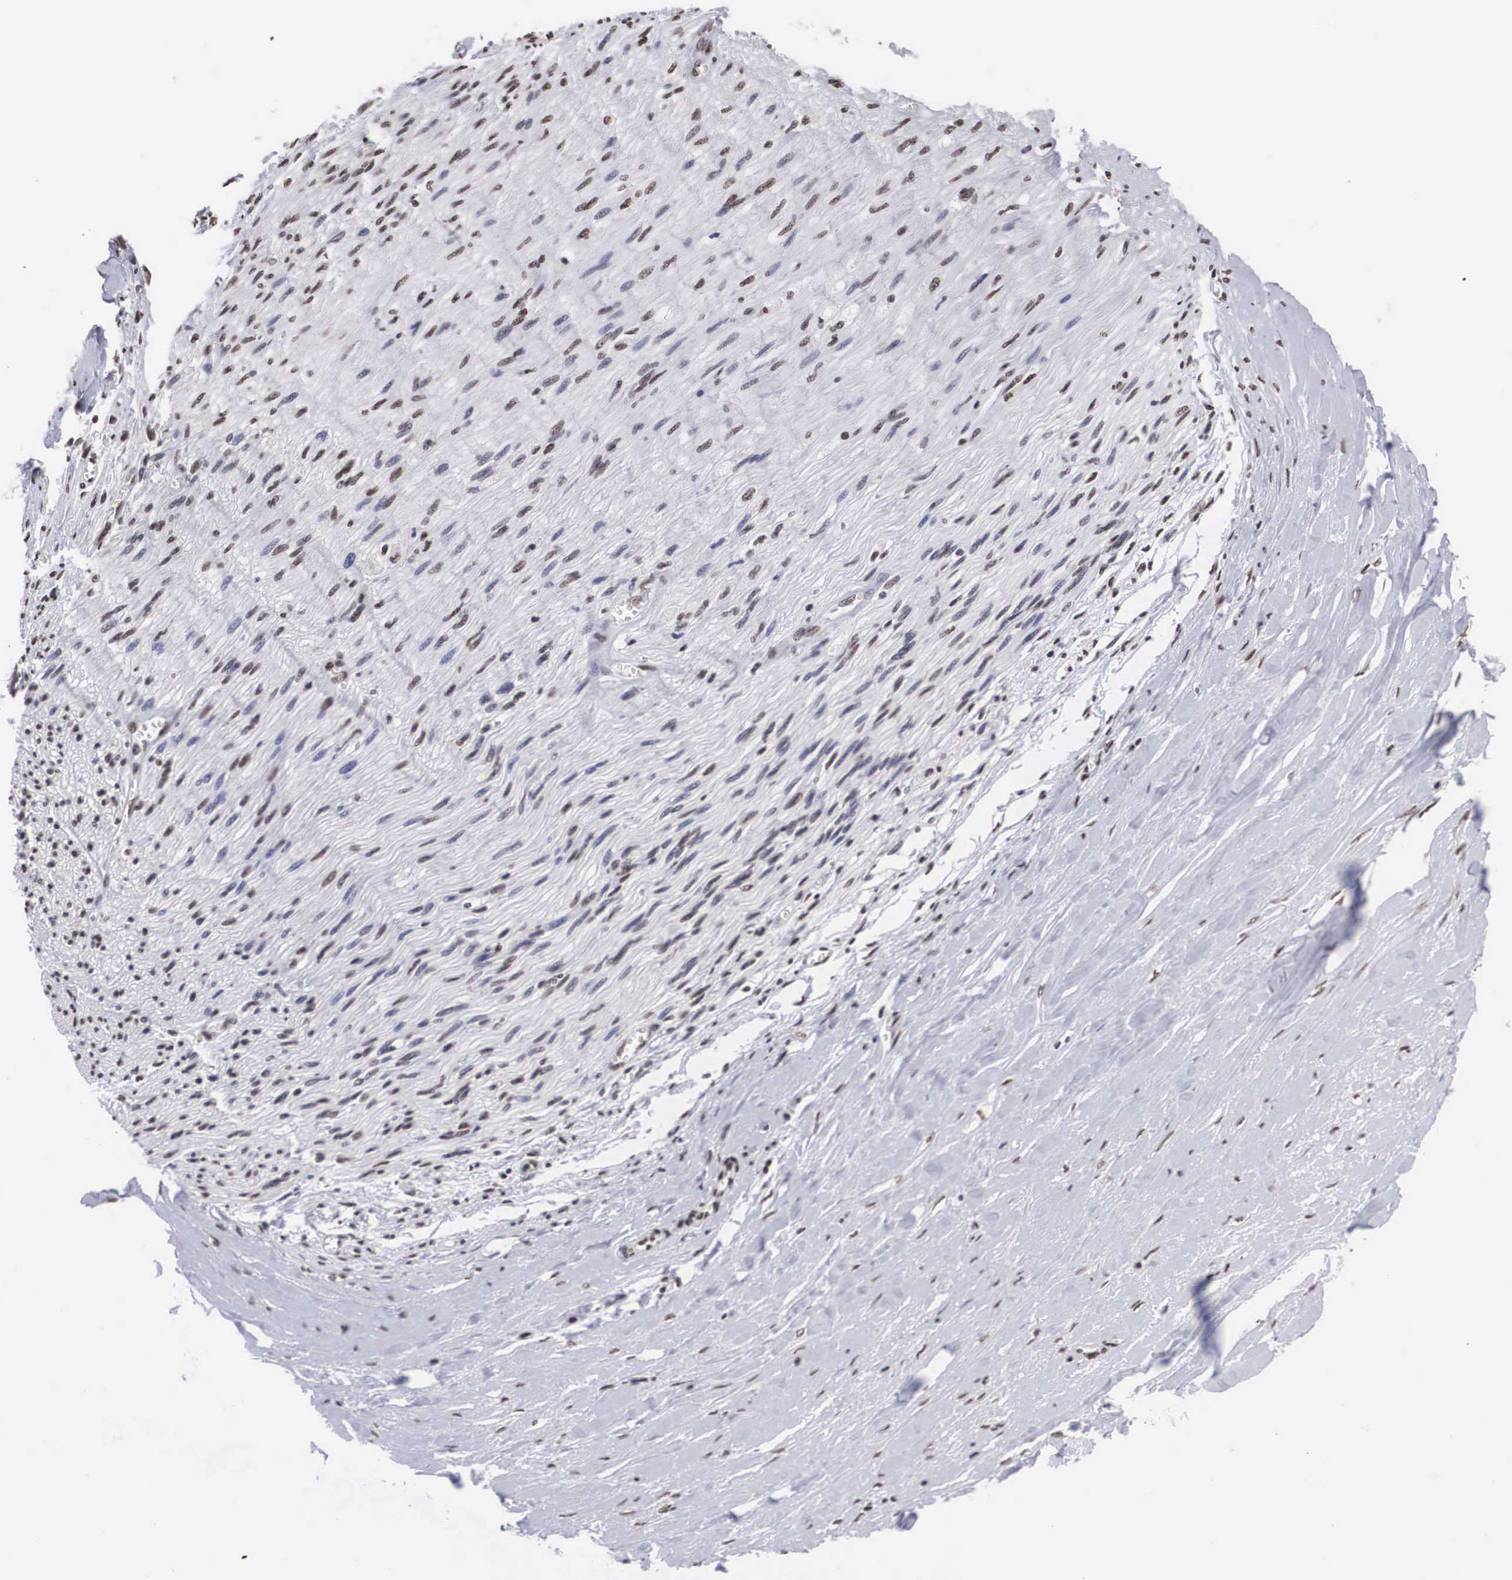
{"staining": {"intensity": "weak", "quantity": "25%-75%", "location": "nuclear"}, "tissue": "liver cancer", "cell_type": "Tumor cells", "image_type": "cancer", "snomed": [{"axis": "morphology", "description": "Cholangiocarcinoma"}, {"axis": "topography", "description": "Liver"}], "caption": "Cholangiocarcinoma (liver) tissue displays weak nuclear expression in about 25%-75% of tumor cells, visualized by immunohistochemistry.", "gene": "ACIN1", "patient": {"sex": "male", "age": 57}}